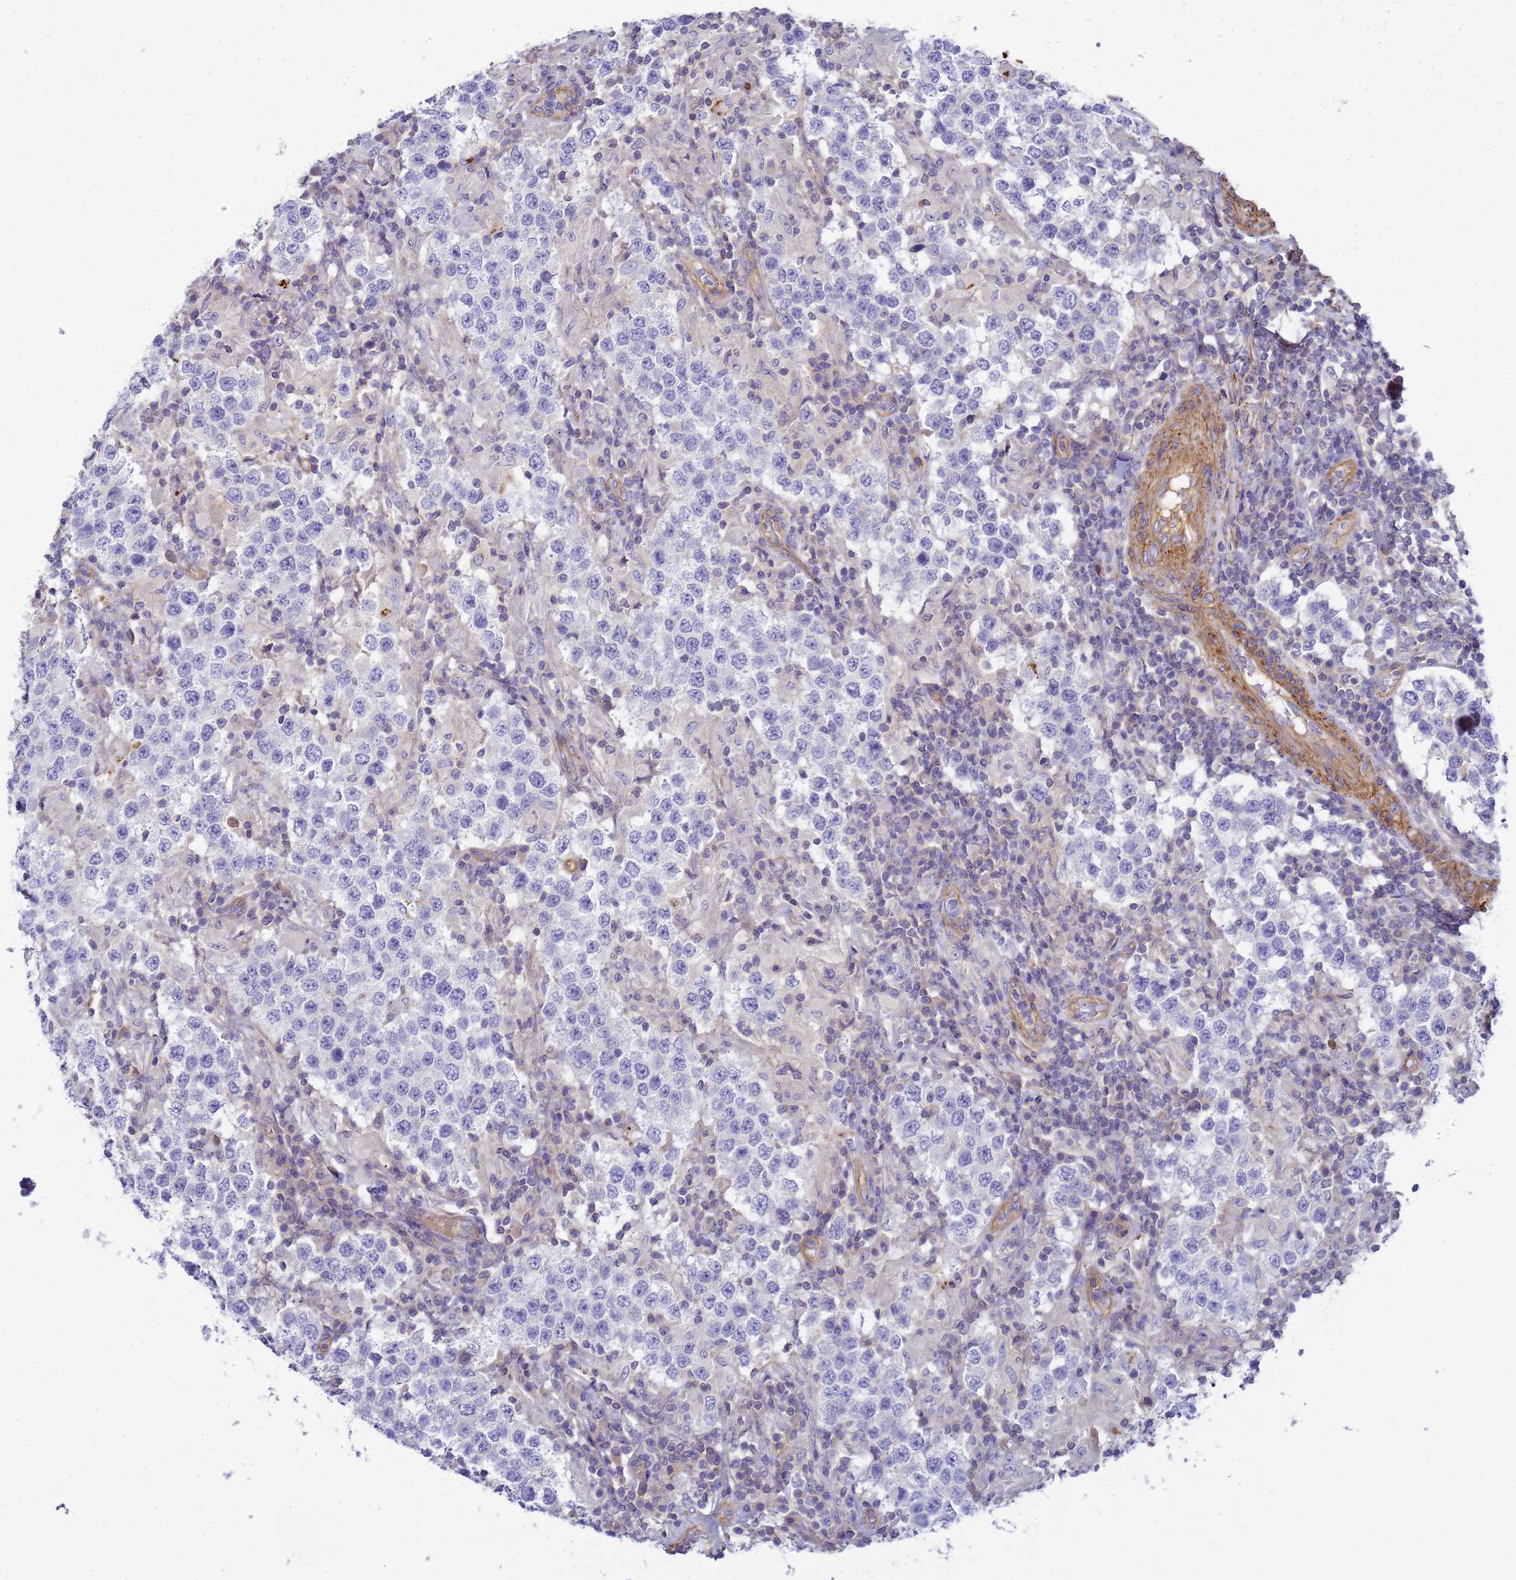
{"staining": {"intensity": "negative", "quantity": "none", "location": "none"}, "tissue": "testis cancer", "cell_type": "Tumor cells", "image_type": "cancer", "snomed": [{"axis": "morphology", "description": "Seminoma, NOS"}, {"axis": "morphology", "description": "Carcinoma, Embryonal, NOS"}, {"axis": "topography", "description": "Testis"}], "caption": "An immunohistochemistry (IHC) image of testis cancer (embryonal carcinoma) is shown. There is no staining in tumor cells of testis cancer (embryonal carcinoma). The staining is performed using DAB (3,3'-diaminobenzidine) brown chromogen with nuclei counter-stained in using hematoxylin.", "gene": "MYL12A", "patient": {"sex": "male", "age": 41}}